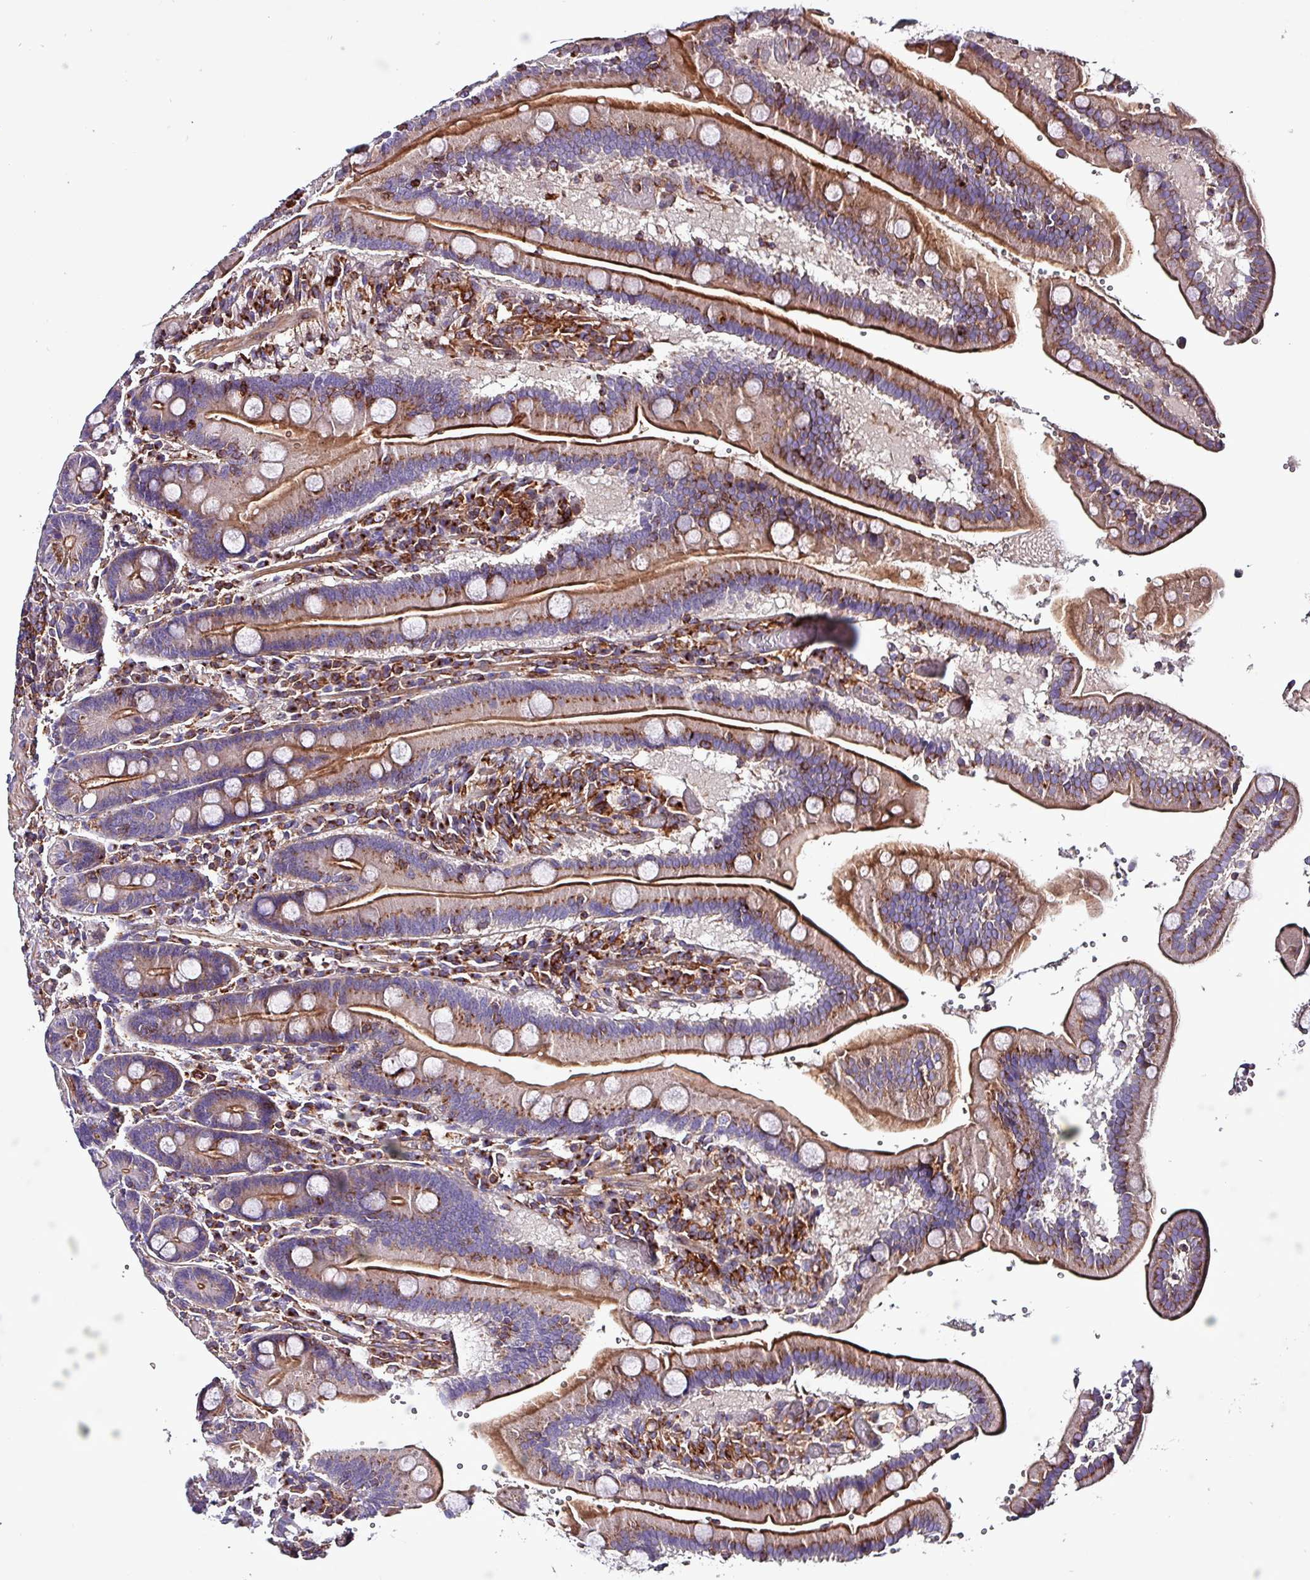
{"staining": {"intensity": "moderate", "quantity": "25%-75%", "location": "cytoplasmic/membranous"}, "tissue": "duodenum", "cell_type": "Glandular cells", "image_type": "normal", "snomed": [{"axis": "morphology", "description": "Normal tissue, NOS"}, {"axis": "topography", "description": "Duodenum"}], "caption": "A medium amount of moderate cytoplasmic/membranous expression is seen in approximately 25%-75% of glandular cells in benign duodenum.", "gene": "VAMP4", "patient": {"sex": "female", "age": 62}}